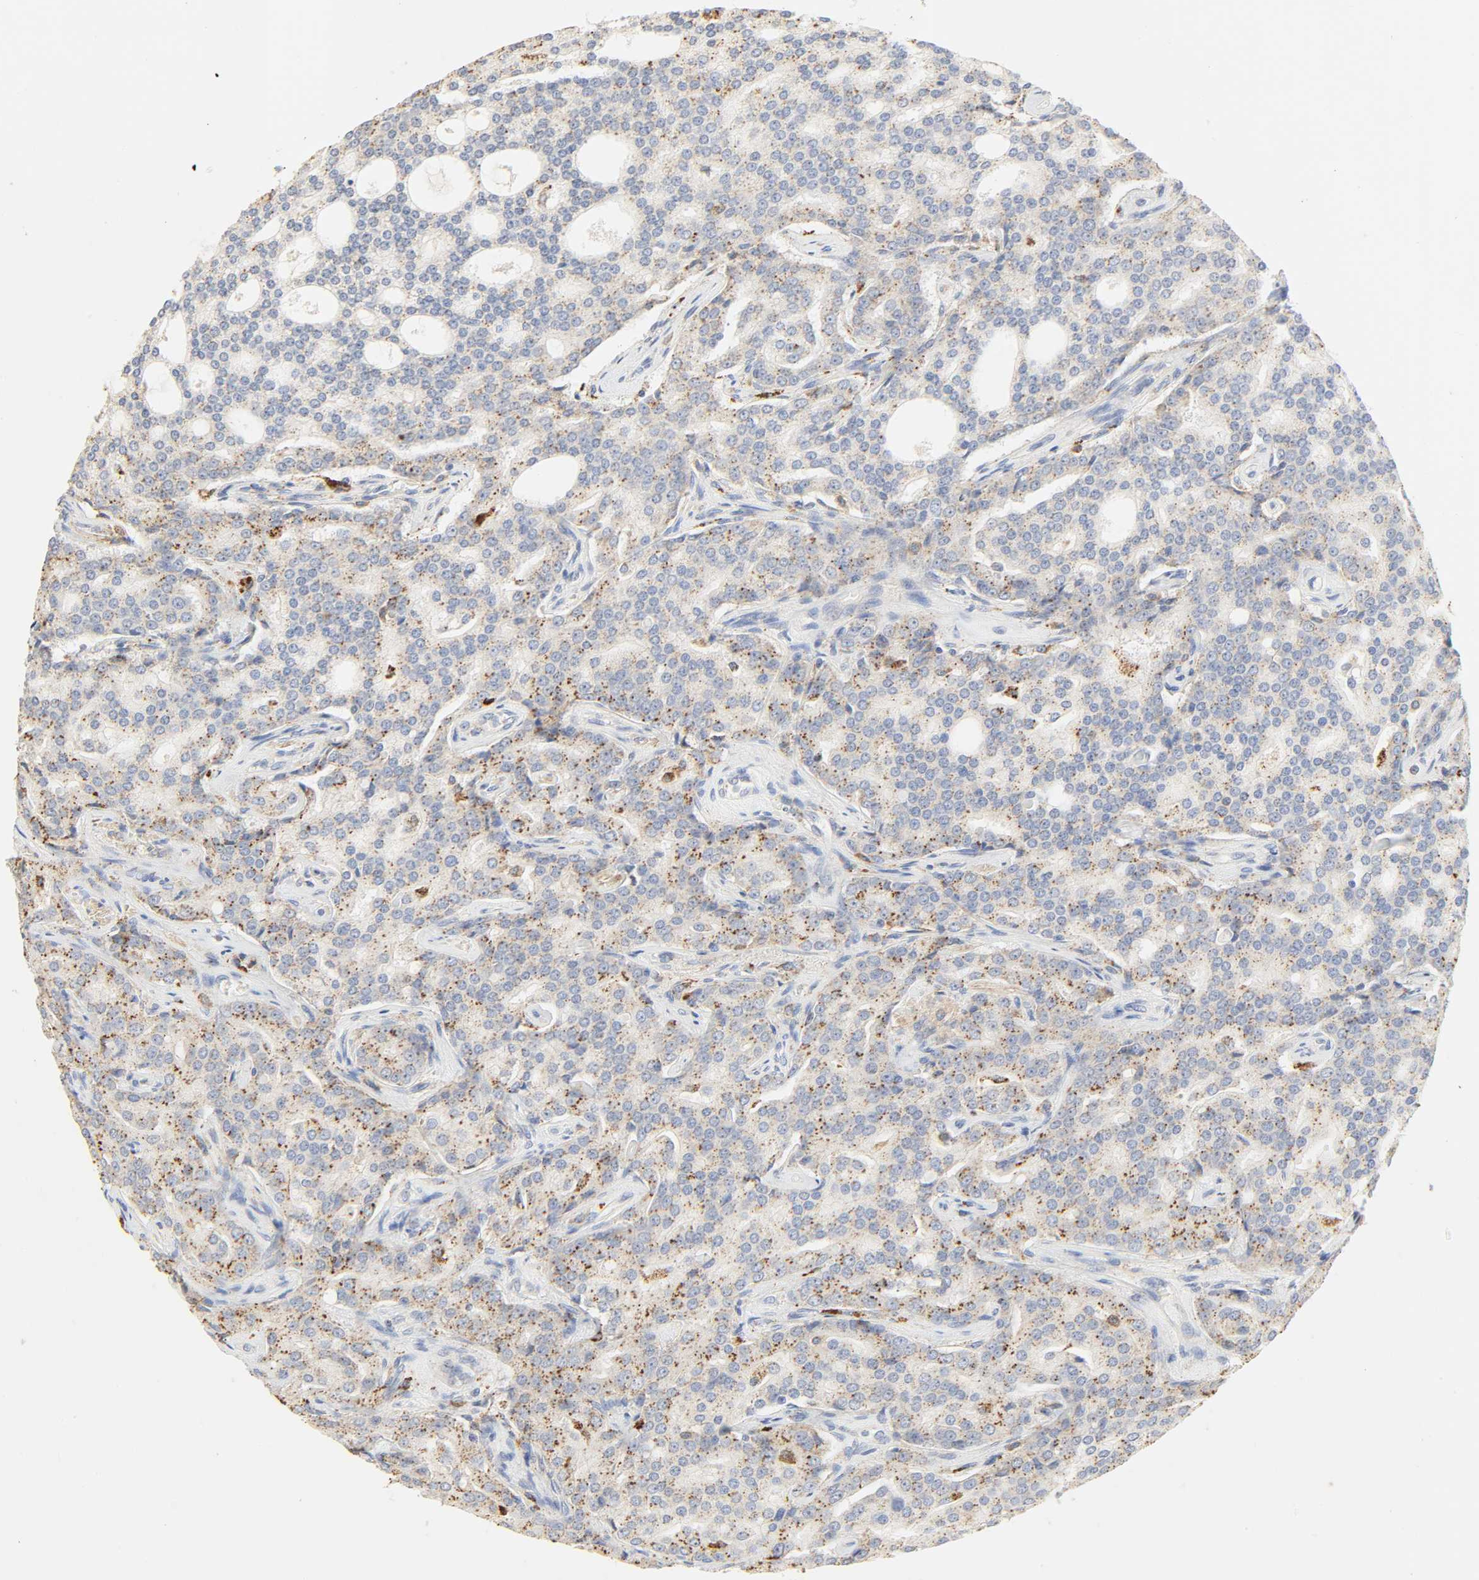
{"staining": {"intensity": "moderate", "quantity": ">75%", "location": "cytoplasmic/membranous"}, "tissue": "prostate cancer", "cell_type": "Tumor cells", "image_type": "cancer", "snomed": [{"axis": "morphology", "description": "Adenocarcinoma, High grade"}, {"axis": "topography", "description": "Prostate"}], "caption": "Prostate cancer stained with a brown dye demonstrates moderate cytoplasmic/membranous positive positivity in approximately >75% of tumor cells.", "gene": "CAMK2A", "patient": {"sex": "male", "age": 72}}